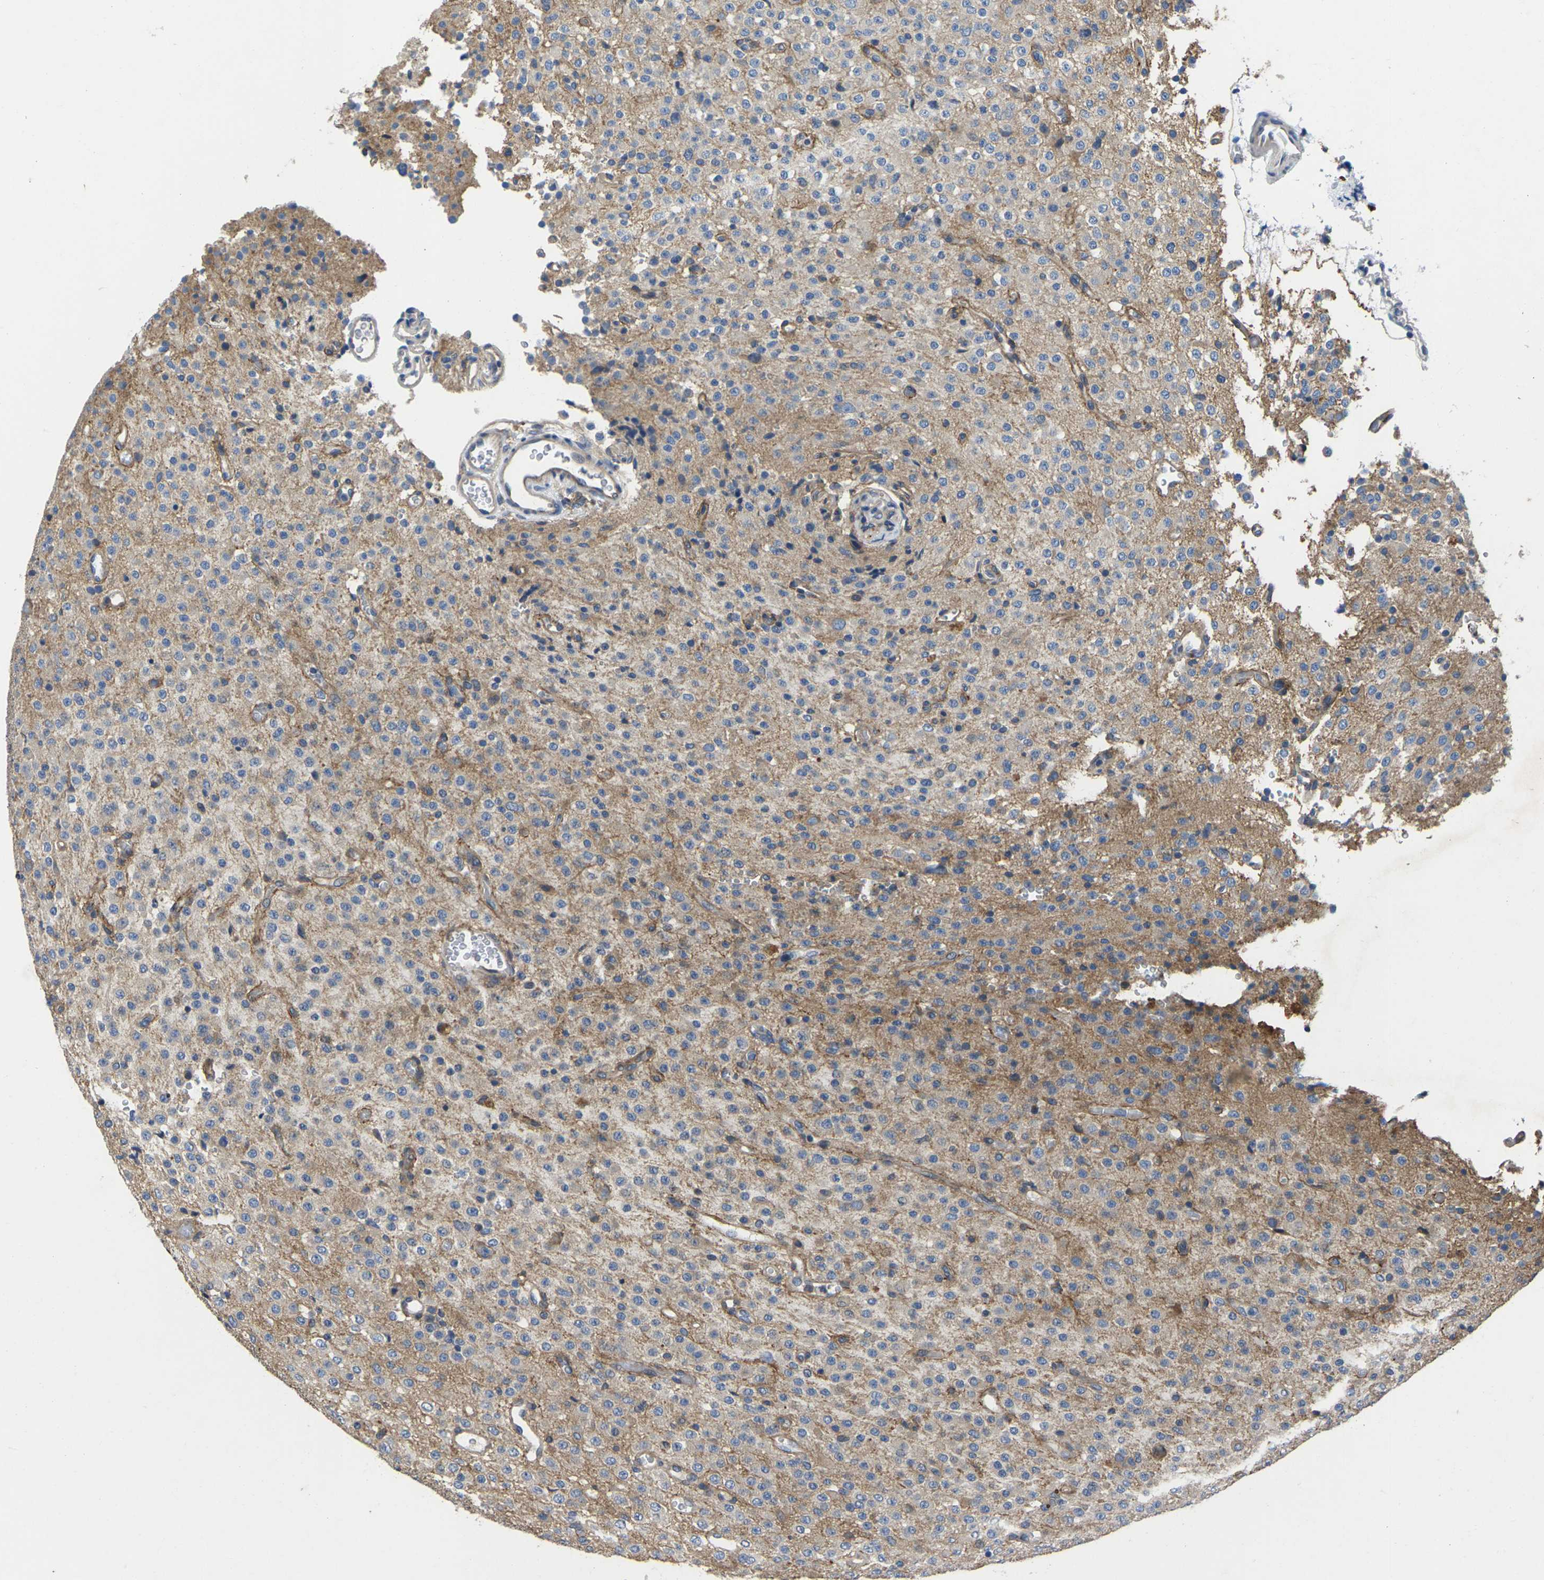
{"staining": {"intensity": "moderate", "quantity": ">75%", "location": "cytoplasmic/membranous"}, "tissue": "glioma", "cell_type": "Tumor cells", "image_type": "cancer", "snomed": [{"axis": "morphology", "description": "Glioma, malignant, Low grade"}, {"axis": "topography", "description": "Brain"}], "caption": "This histopathology image demonstrates malignant glioma (low-grade) stained with IHC to label a protein in brown. The cytoplasmic/membranous of tumor cells show moderate positivity for the protein. Nuclei are counter-stained blue.", "gene": "SCNN1A", "patient": {"sex": "male", "age": 38}}